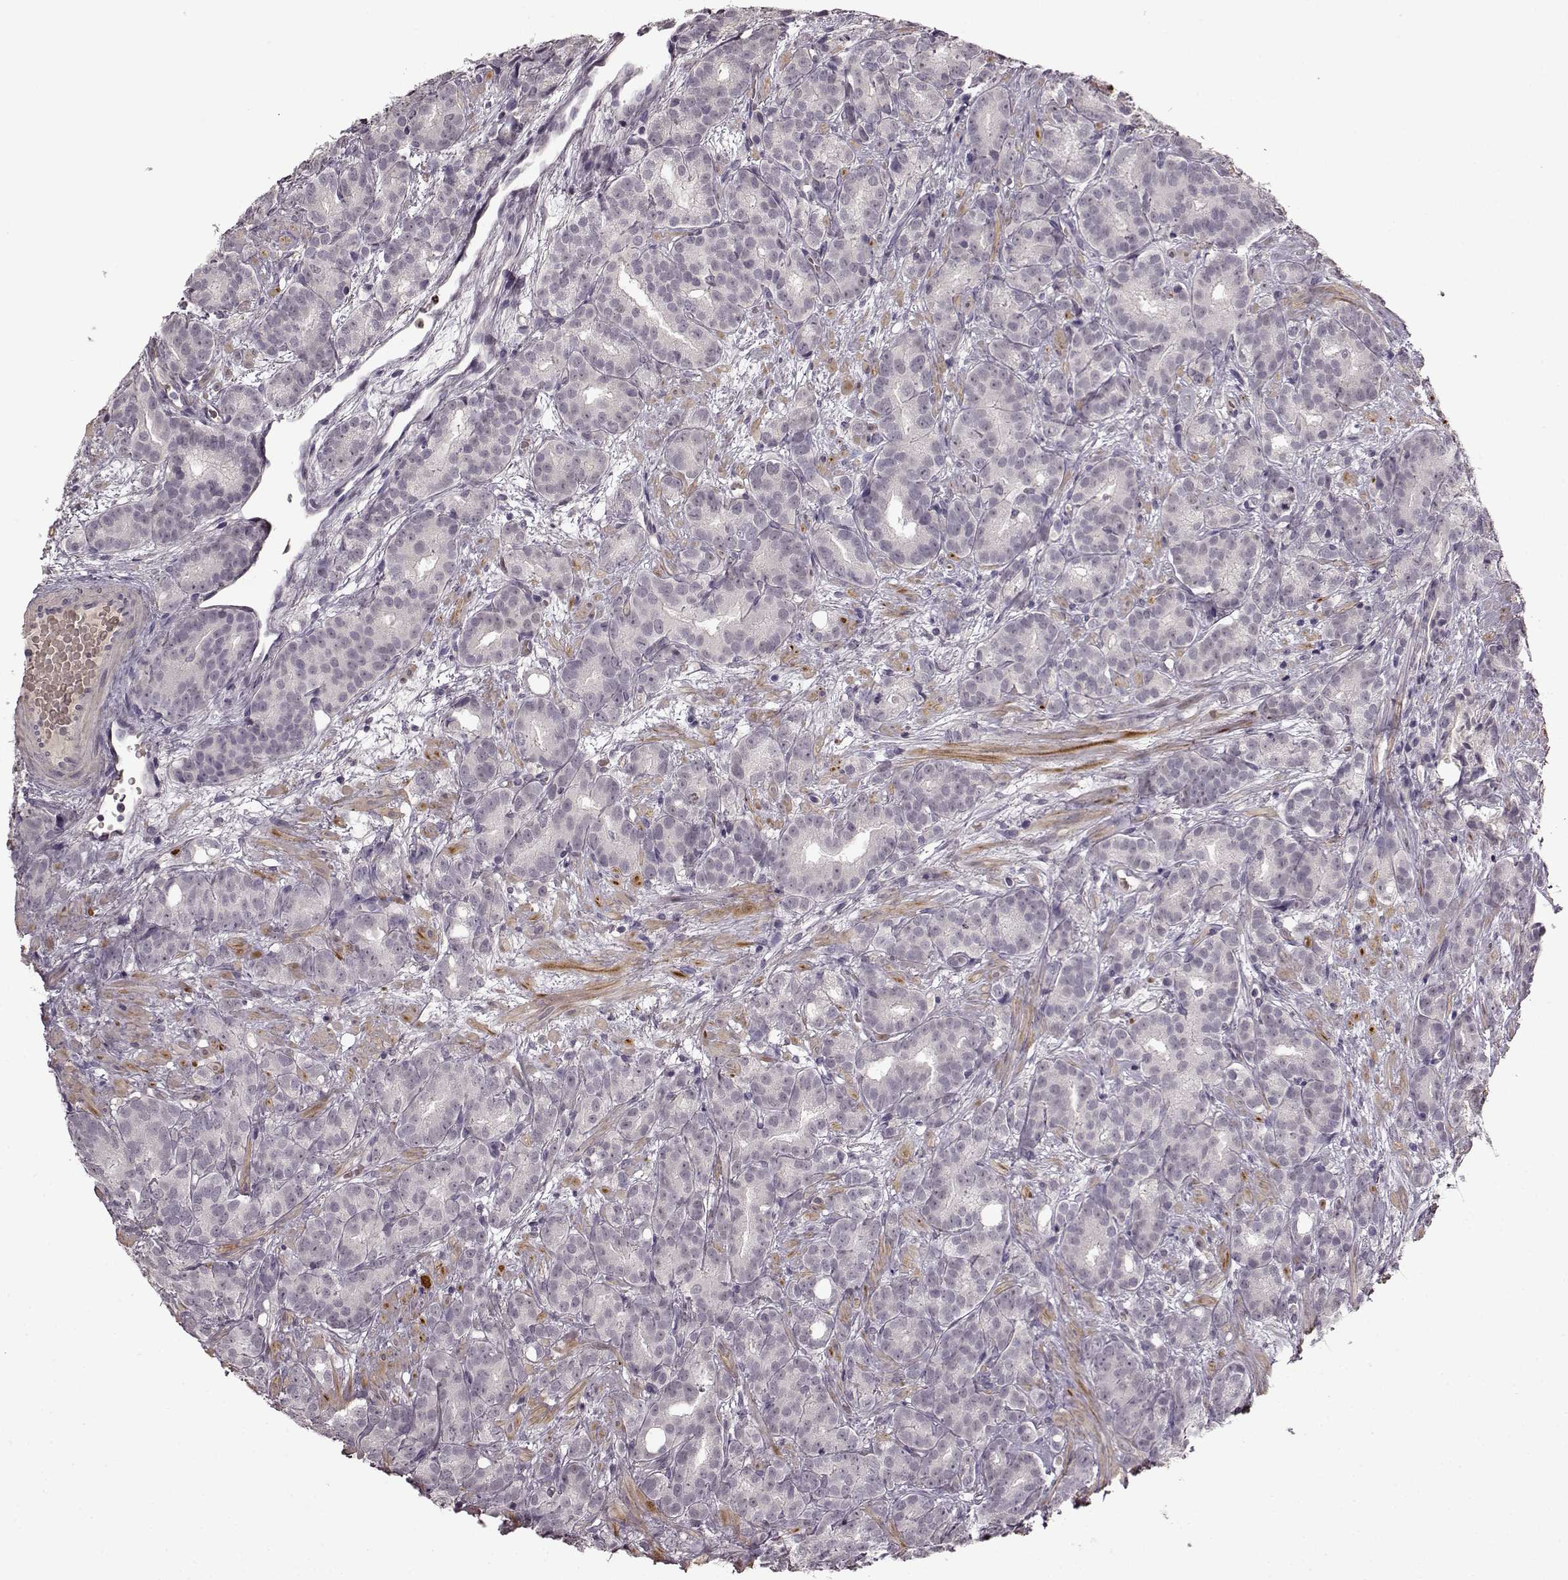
{"staining": {"intensity": "negative", "quantity": "none", "location": "none"}, "tissue": "prostate cancer", "cell_type": "Tumor cells", "image_type": "cancer", "snomed": [{"axis": "morphology", "description": "Adenocarcinoma, High grade"}, {"axis": "topography", "description": "Prostate"}], "caption": "High magnification brightfield microscopy of prostate high-grade adenocarcinoma stained with DAB (3,3'-diaminobenzidine) (brown) and counterstained with hematoxylin (blue): tumor cells show no significant staining. (IHC, brightfield microscopy, high magnification).", "gene": "CNGA3", "patient": {"sex": "male", "age": 90}}